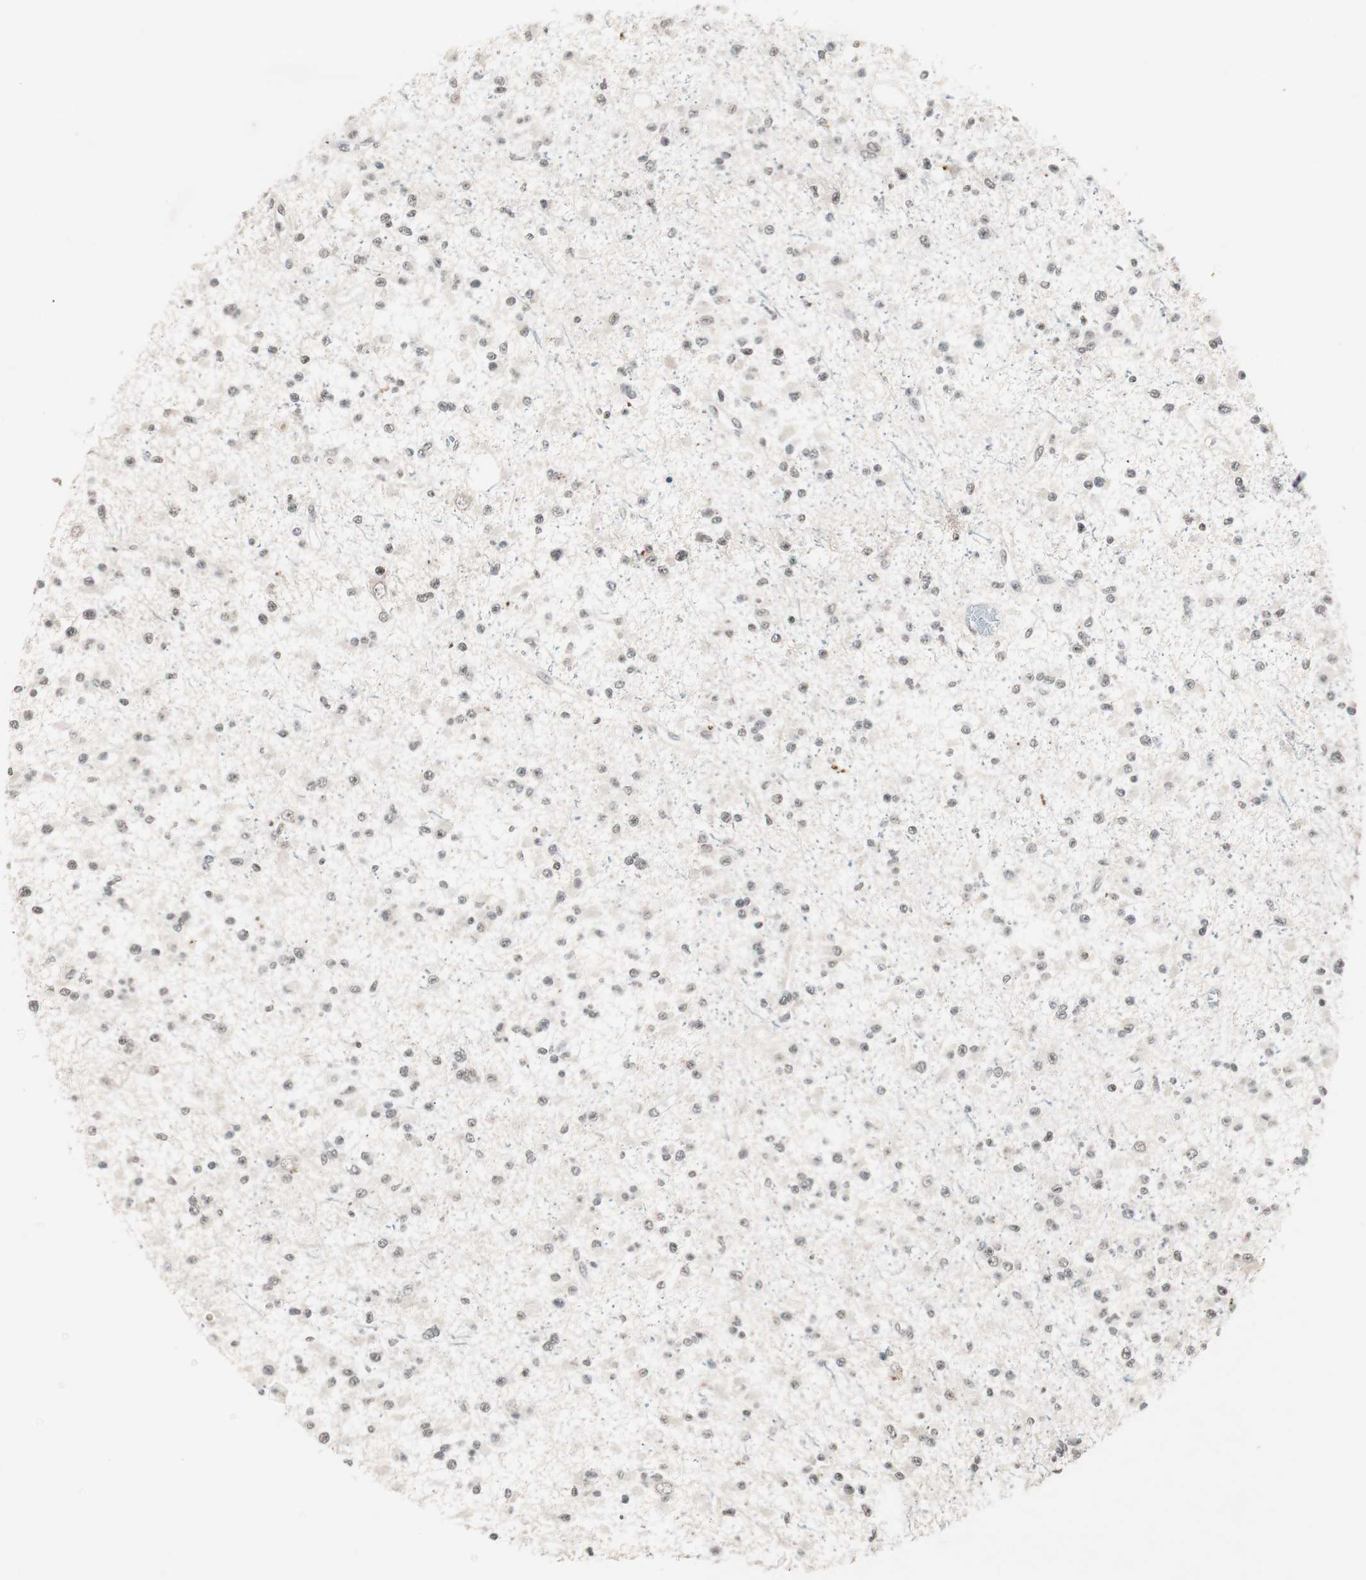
{"staining": {"intensity": "negative", "quantity": "none", "location": "none"}, "tissue": "glioma", "cell_type": "Tumor cells", "image_type": "cancer", "snomed": [{"axis": "morphology", "description": "Glioma, malignant, Low grade"}, {"axis": "topography", "description": "Brain"}], "caption": "The IHC histopathology image has no significant staining in tumor cells of glioma tissue.", "gene": "NFRKB", "patient": {"sex": "female", "age": 22}}